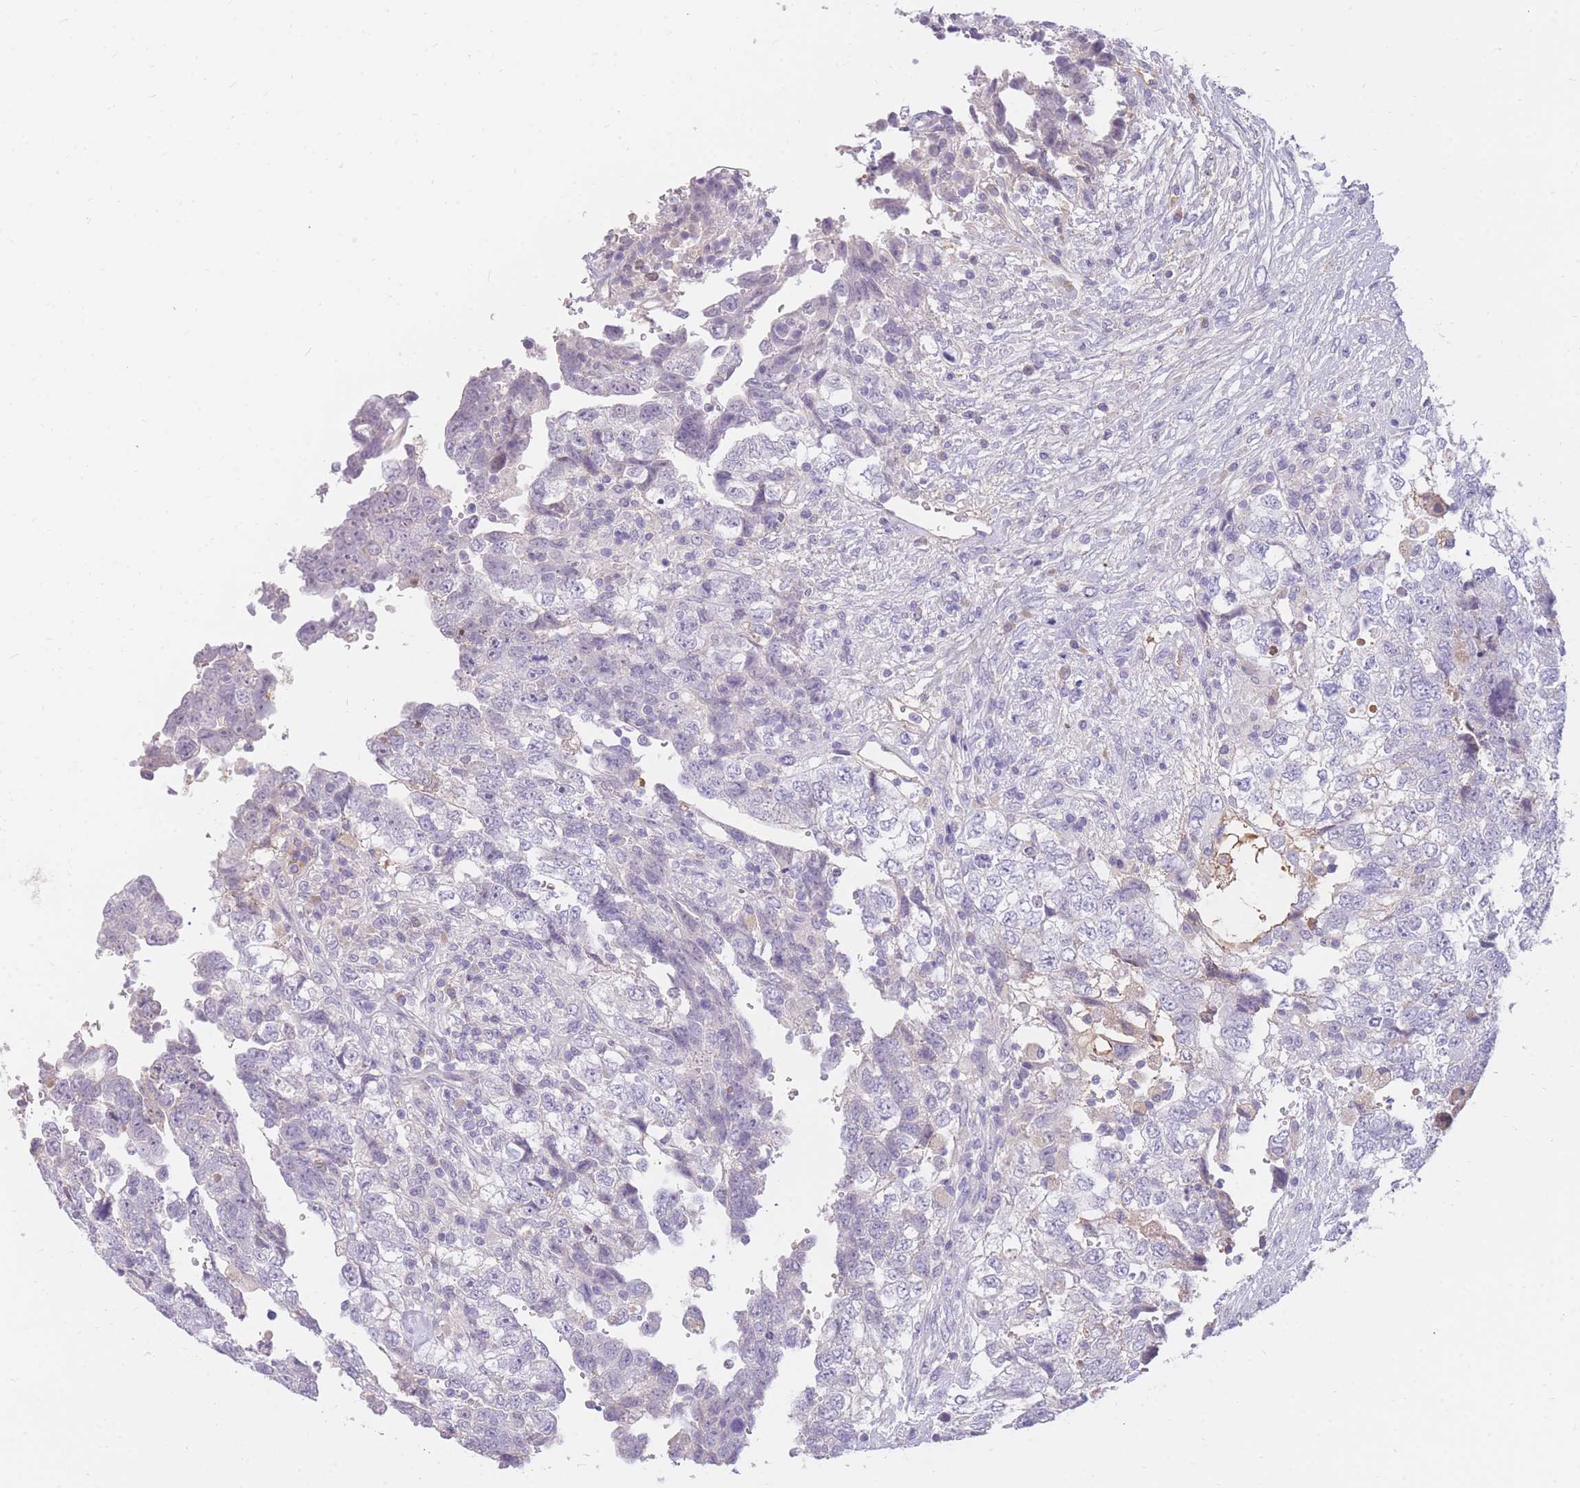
{"staining": {"intensity": "negative", "quantity": "none", "location": "none"}, "tissue": "testis cancer", "cell_type": "Tumor cells", "image_type": "cancer", "snomed": [{"axis": "morphology", "description": "Carcinoma, Embryonal, NOS"}, {"axis": "topography", "description": "Testis"}], "caption": "Histopathology image shows no significant protein positivity in tumor cells of testis cancer (embryonal carcinoma).", "gene": "TPSD1", "patient": {"sex": "male", "age": 37}}